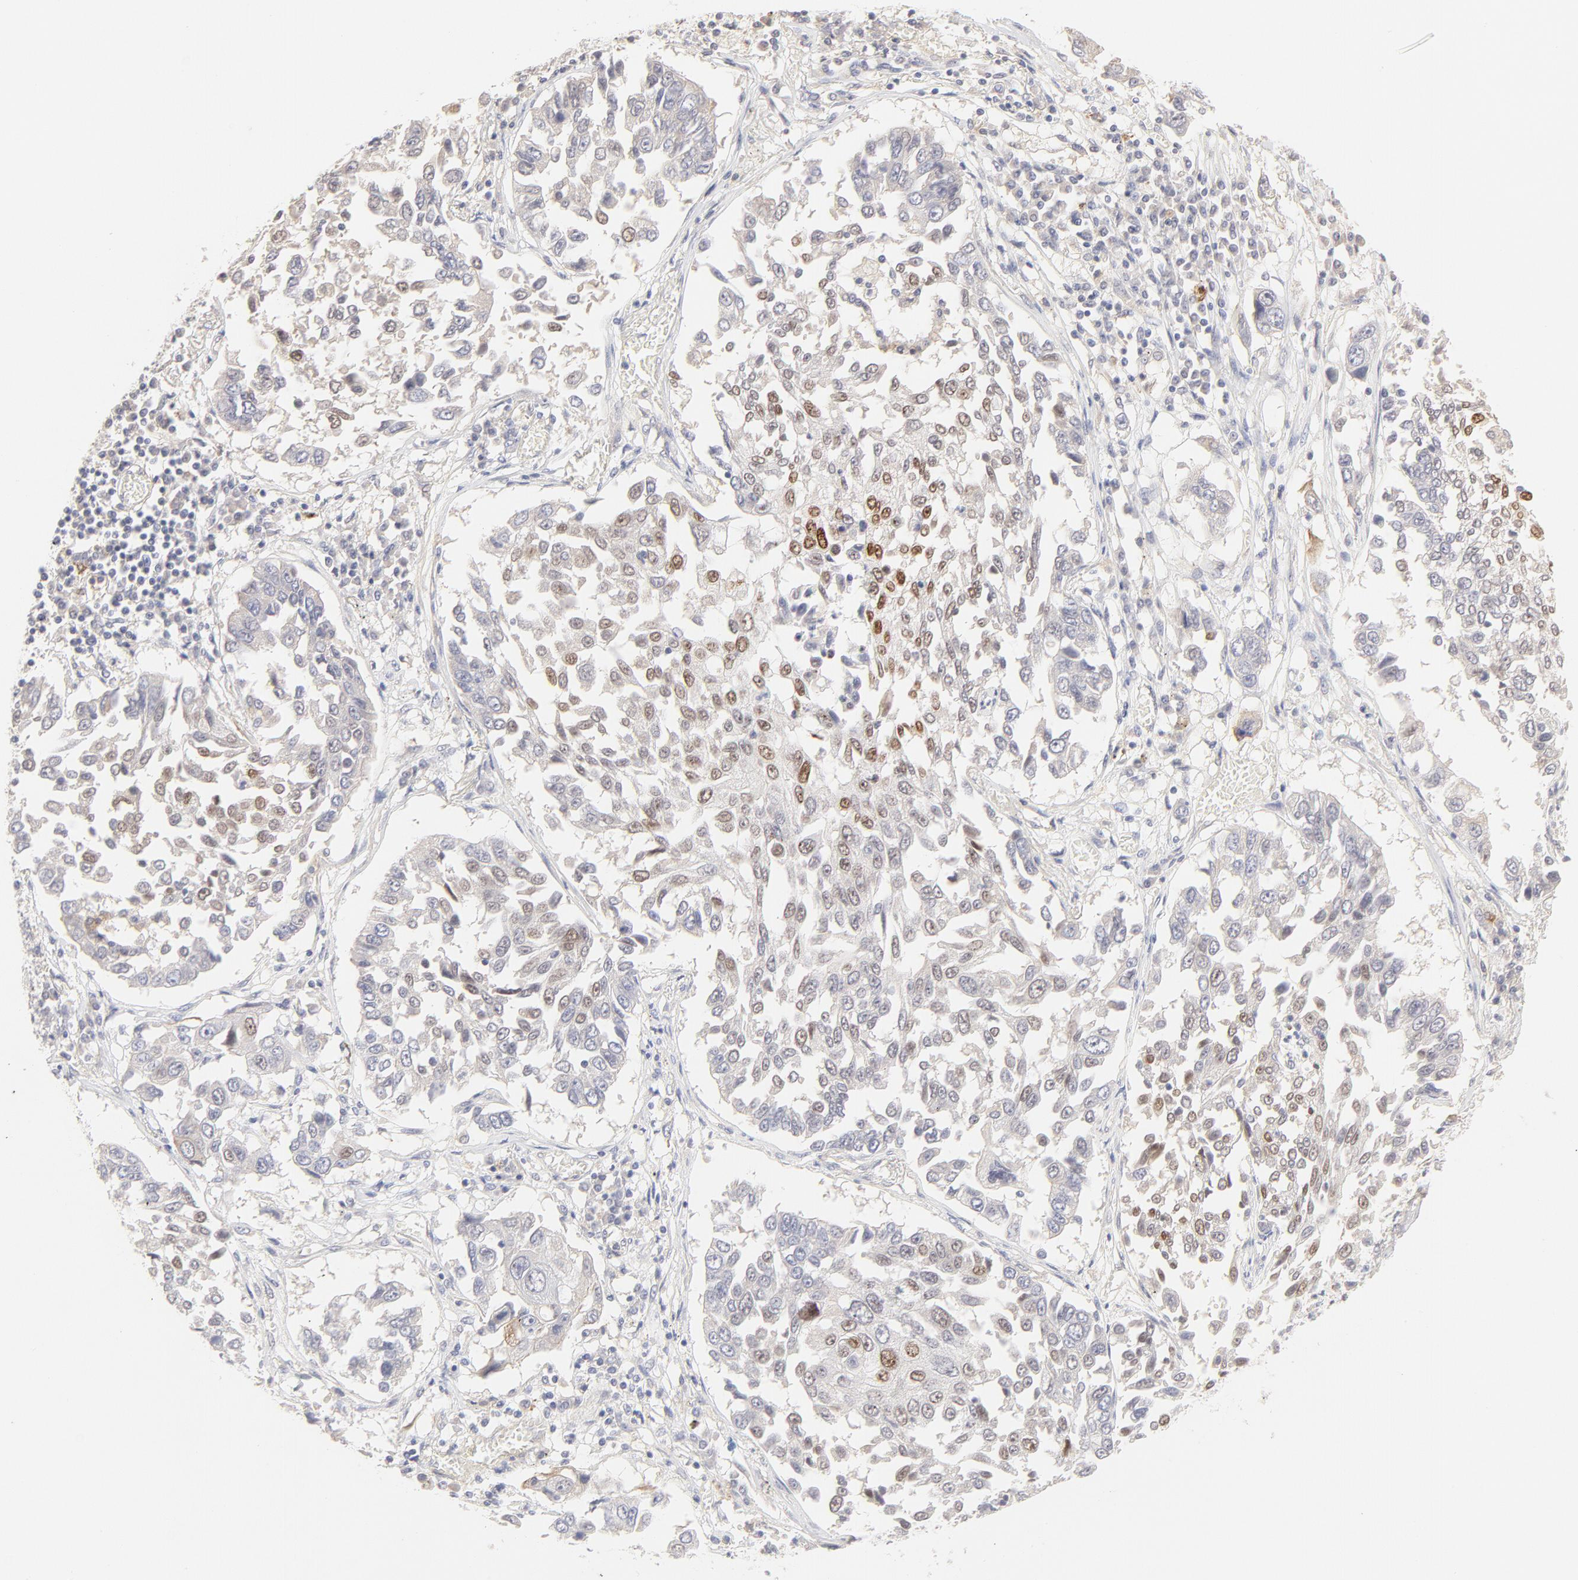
{"staining": {"intensity": "moderate", "quantity": "25%-75%", "location": "nuclear"}, "tissue": "lung cancer", "cell_type": "Tumor cells", "image_type": "cancer", "snomed": [{"axis": "morphology", "description": "Squamous cell carcinoma, NOS"}, {"axis": "topography", "description": "Lung"}], "caption": "High-magnification brightfield microscopy of lung squamous cell carcinoma stained with DAB (brown) and counterstained with hematoxylin (blue). tumor cells exhibit moderate nuclear expression is identified in about25%-75% of cells.", "gene": "ELF3", "patient": {"sex": "male", "age": 71}}